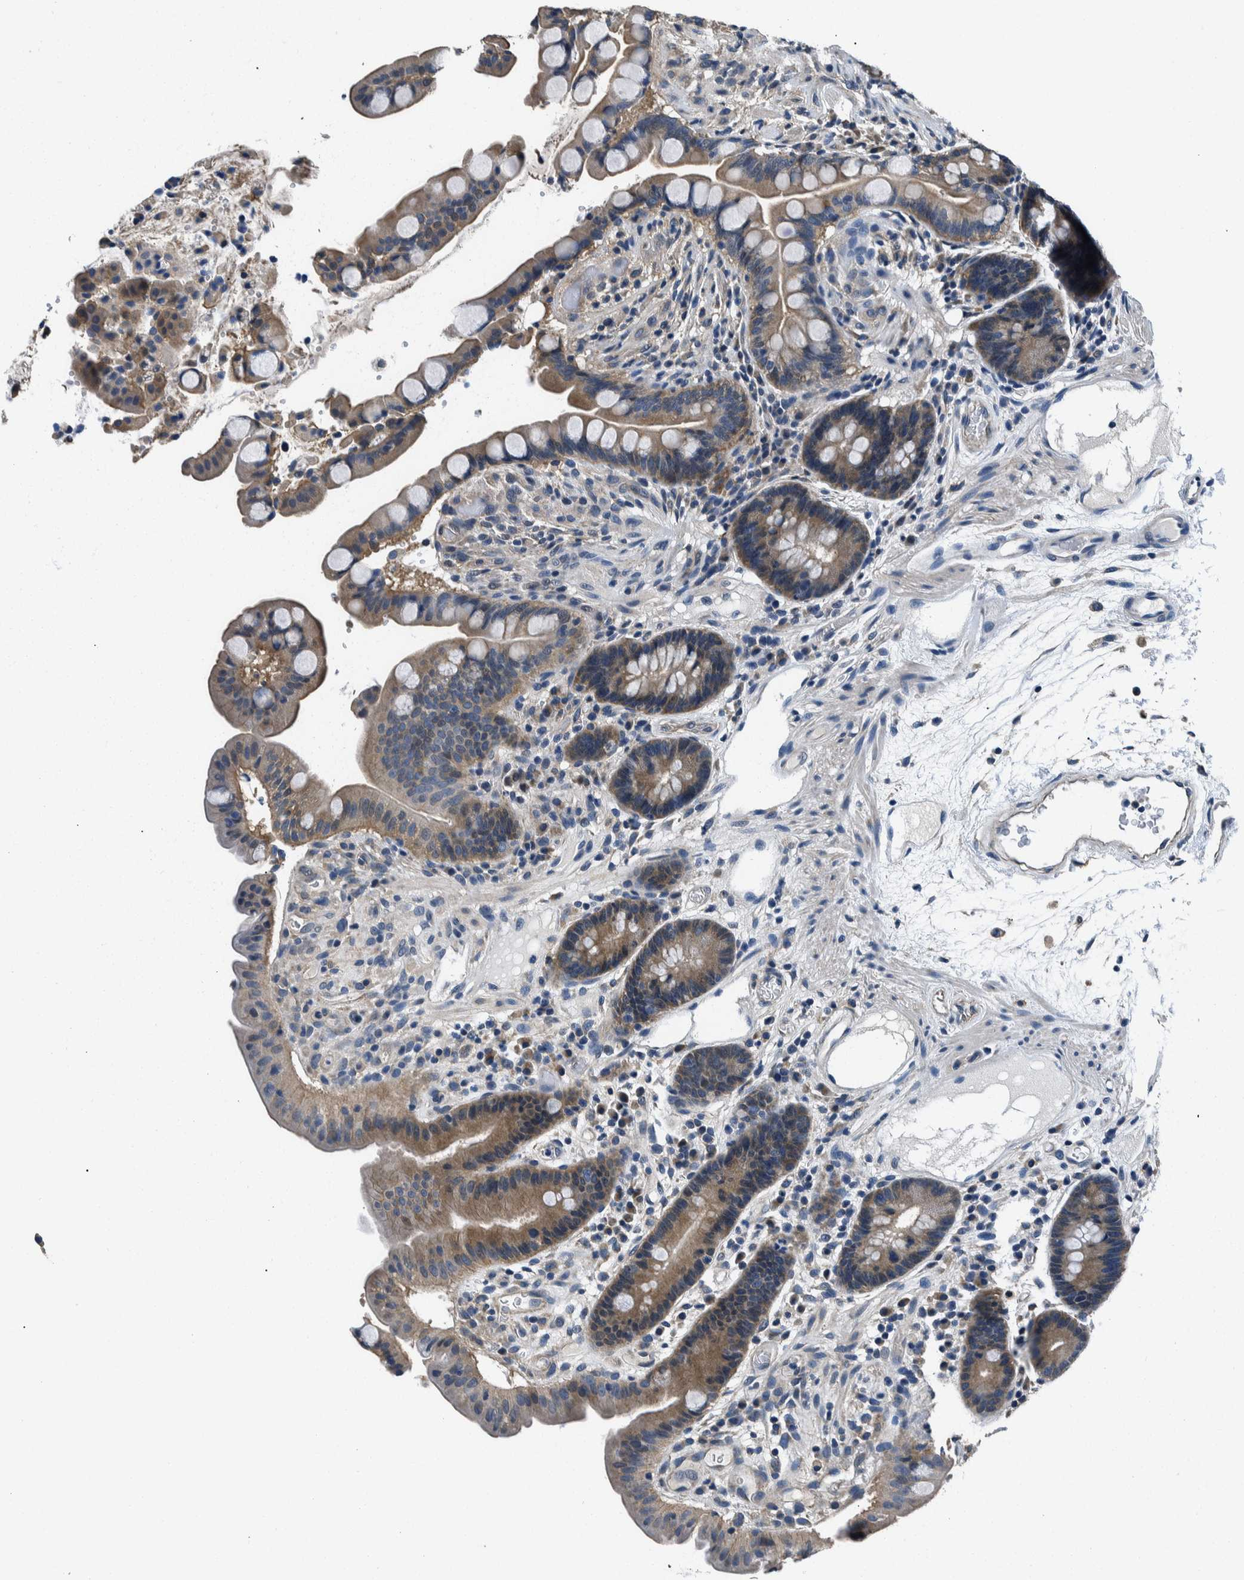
{"staining": {"intensity": "negative", "quantity": "none", "location": "none"}, "tissue": "colon", "cell_type": "Endothelial cells", "image_type": "normal", "snomed": [{"axis": "morphology", "description": "Normal tissue, NOS"}, {"axis": "topography", "description": "Colon"}], "caption": "The micrograph demonstrates no staining of endothelial cells in benign colon. The staining is performed using DAB (3,3'-diaminobenzidine) brown chromogen with nuclei counter-stained in using hematoxylin.", "gene": "NIBAN2", "patient": {"sex": "male", "age": 73}}